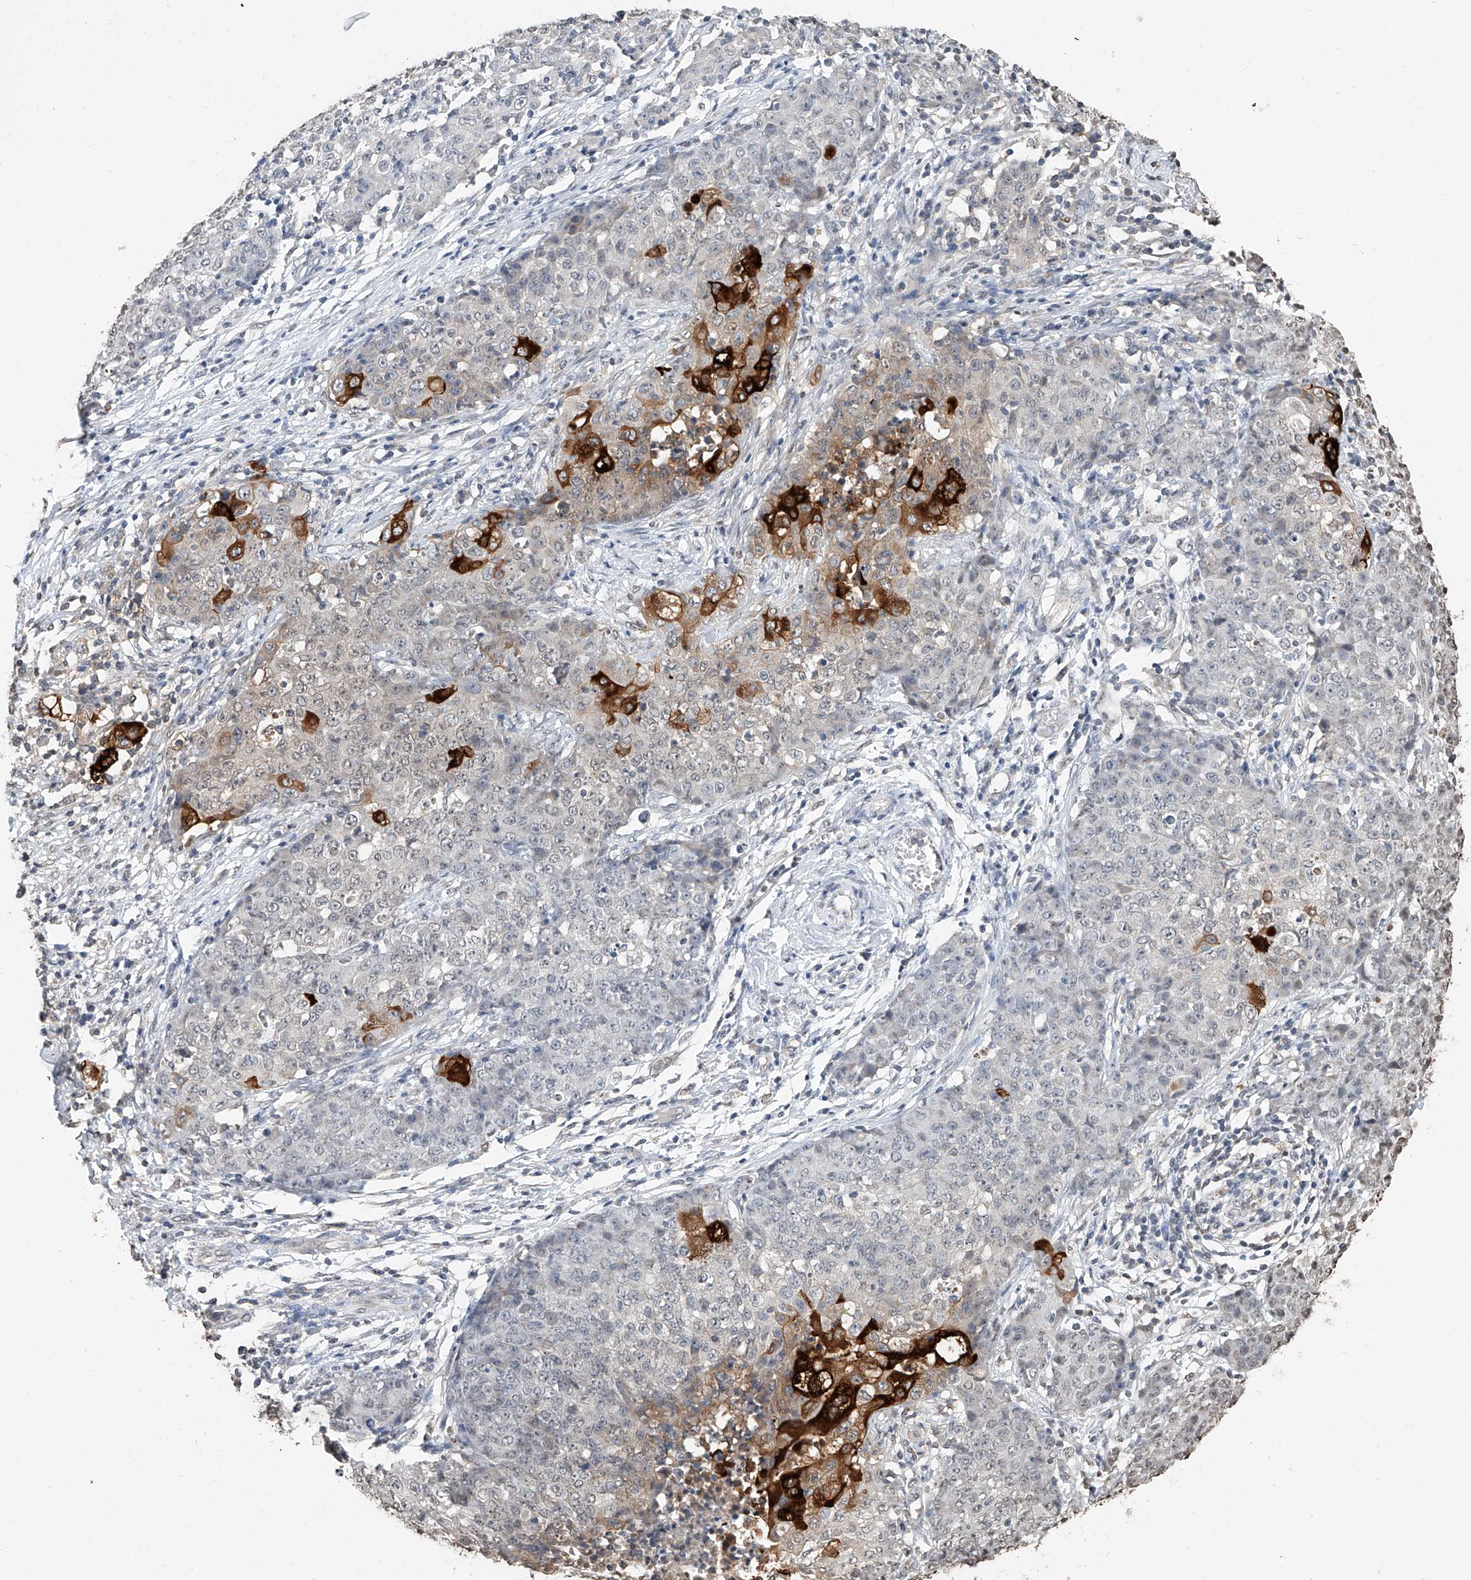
{"staining": {"intensity": "strong", "quantity": "<25%", "location": "cytoplasmic/membranous"}, "tissue": "ovarian cancer", "cell_type": "Tumor cells", "image_type": "cancer", "snomed": [{"axis": "morphology", "description": "Carcinoma, endometroid"}, {"axis": "topography", "description": "Ovary"}], "caption": "Ovarian endometroid carcinoma stained with DAB IHC demonstrates medium levels of strong cytoplasmic/membranous expression in approximately <25% of tumor cells.", "gene": "RP9", "patient": {"sex": "female", "age": 42}}